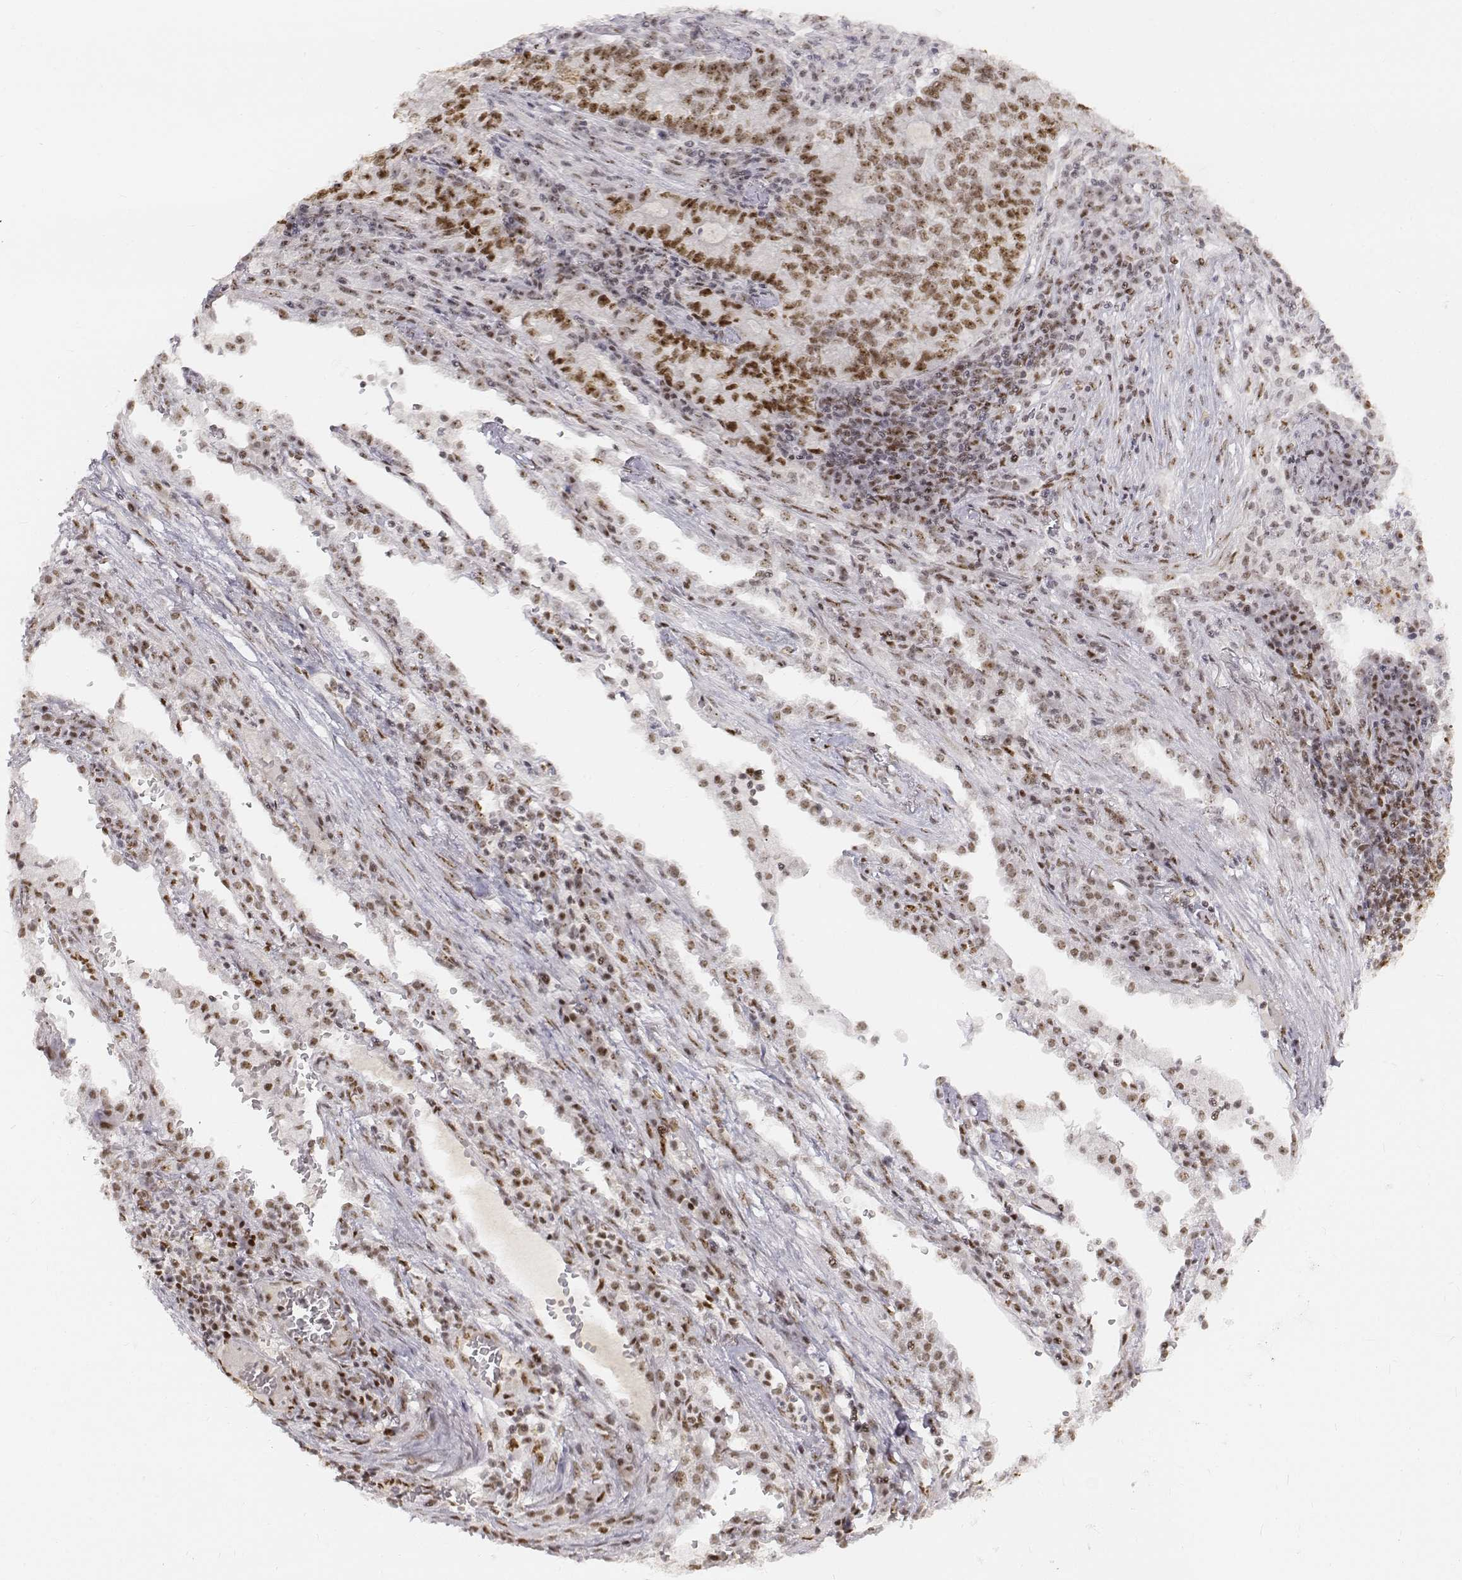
{"staining": {"intensity": "strong", "quantity": ">75%", "location": "nuclear"}, "tissue": "lung cancer", "cell_type": "Tumor cells", "image_type": "cancer", "snomed": [{"axis": "morphology", "description": "Adenocarcinoma, NOS"}, {"axis": "topography", "description": "Lung"}], "caption": "Approximately >75% of tumor cells in adenocarcinoma (lung) exhibit strong nuclear protein expression as visualized by brown immunohistochemical staining.", "gene": "PHF6", "patient": {"sex": "male", "age": 57}}